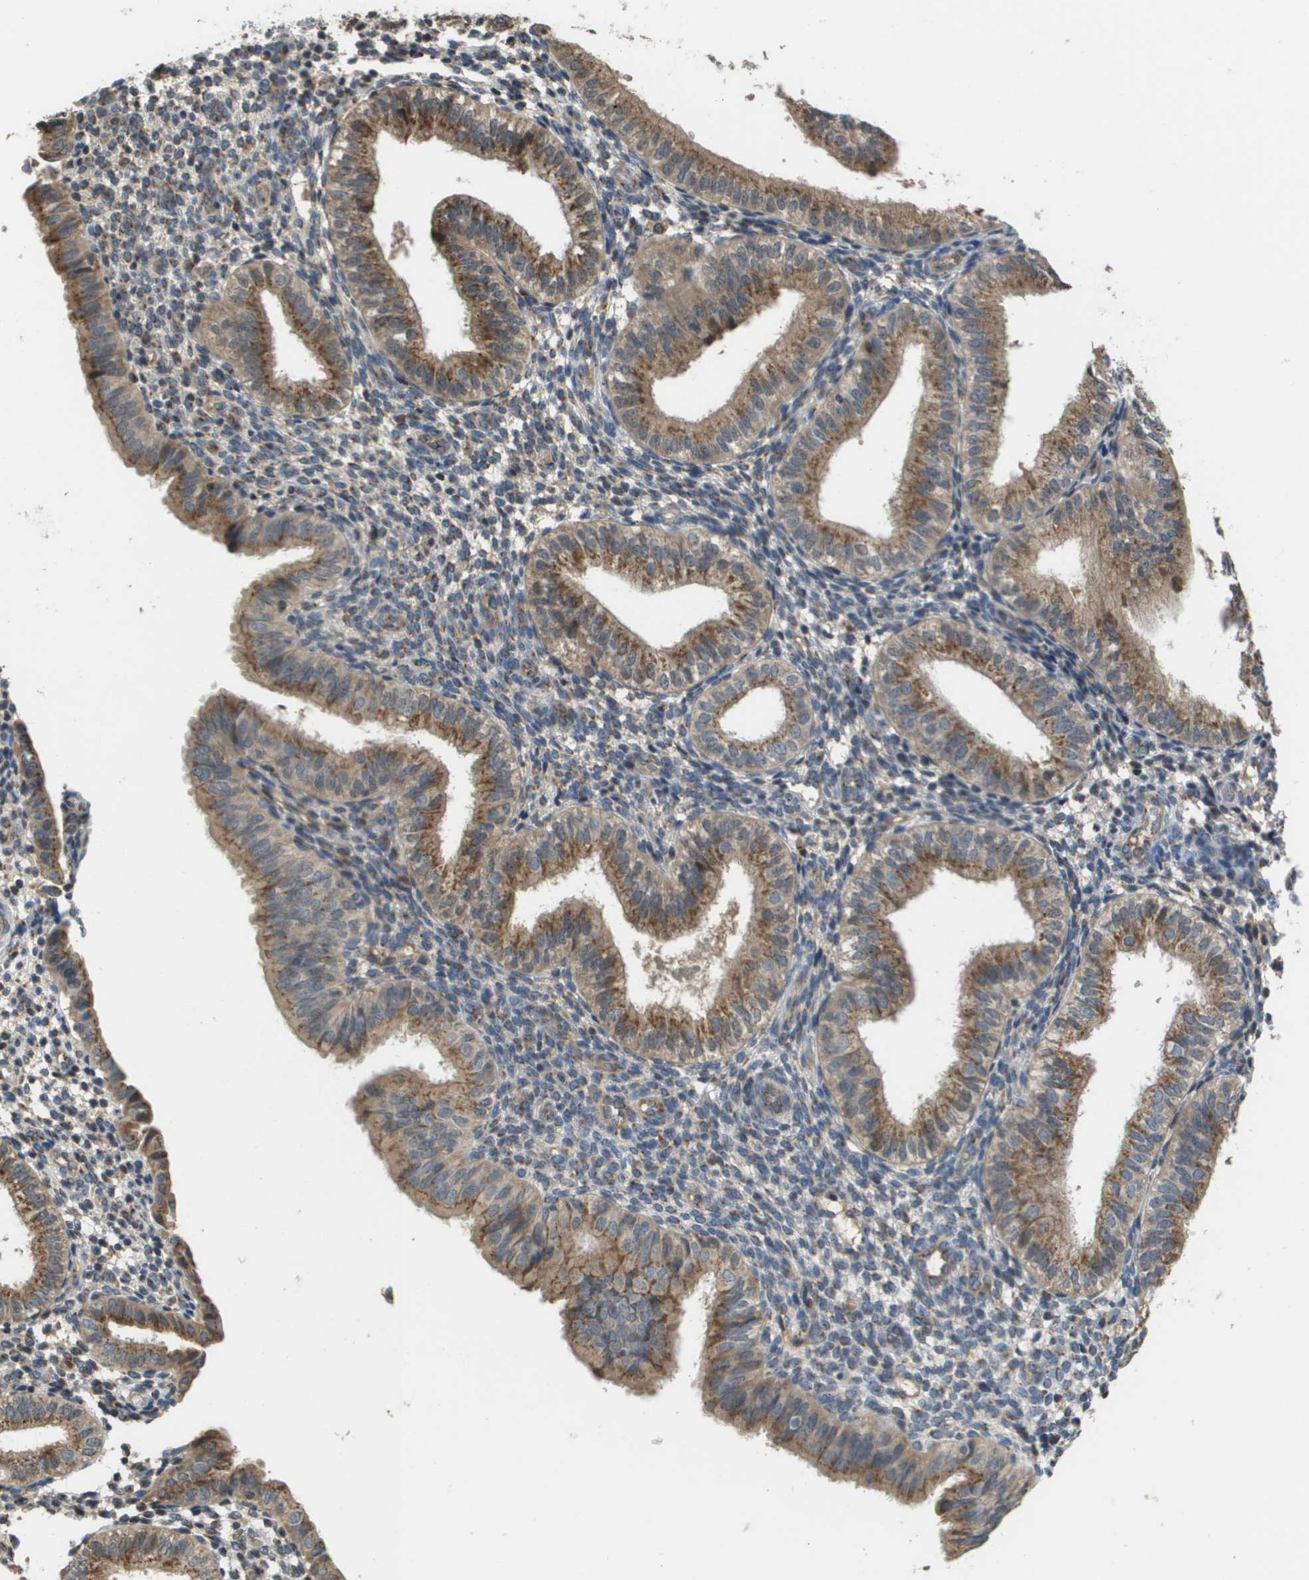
{"staining": {"intensity": "weak", "quantity": "<25%", "location": "cytoplasmic/membranous"}, "tissue": "endometrium", "cell_type": "Cells in endometrial stroma", "image_type": "normal", "snomed": [{"axis": "morphology", "description": "Normal tissue, NOS"}, {"axis": "topography", "description": "Endometrium"}], "caption": "DAB immunohistochemical staining of normal endometrium demonstrates no significant staining in cells in endometrial stroma.", "gene": "PCK1", "patient": {"sex": "female", "age": 39}}